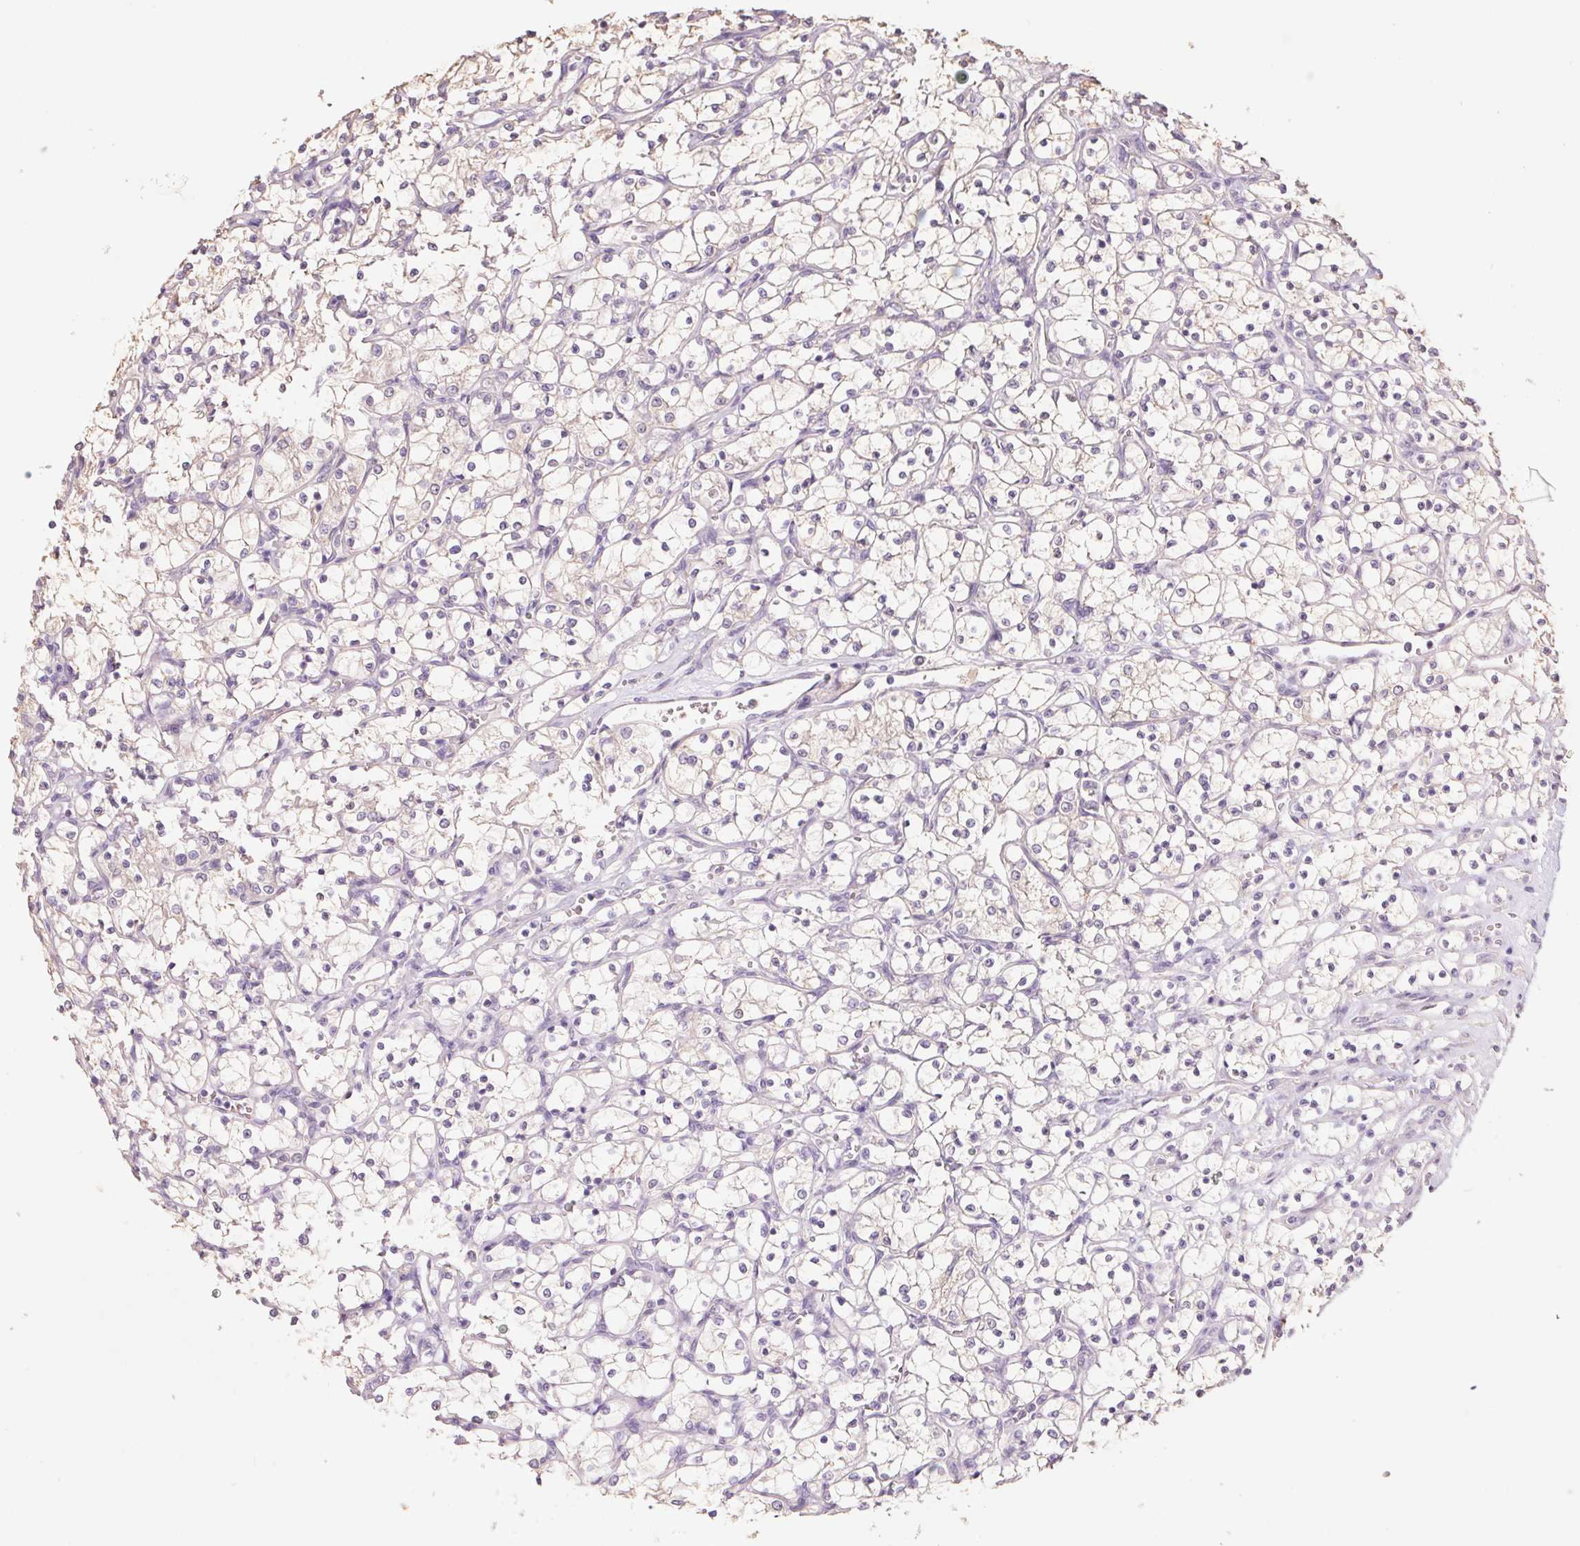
{"staining": {"intensity": "negative", "quantity": "none", "location": "none"}, "tissue": "renal cancer", "cell_type": "Tumor cells", "image_type": "cancer", "snomed": [{"axis": "morphology", "description": "Adenocarcinoma, NOS"}, {"axis": "topography", "description": "Kidney"}], "caption": "Immunohistochemistry of renal cancer displays no staining in tumor cells. Nuclei are stained in blue.", "gene": "GRM2", "patient": {"sex": "female", "age": 69}}